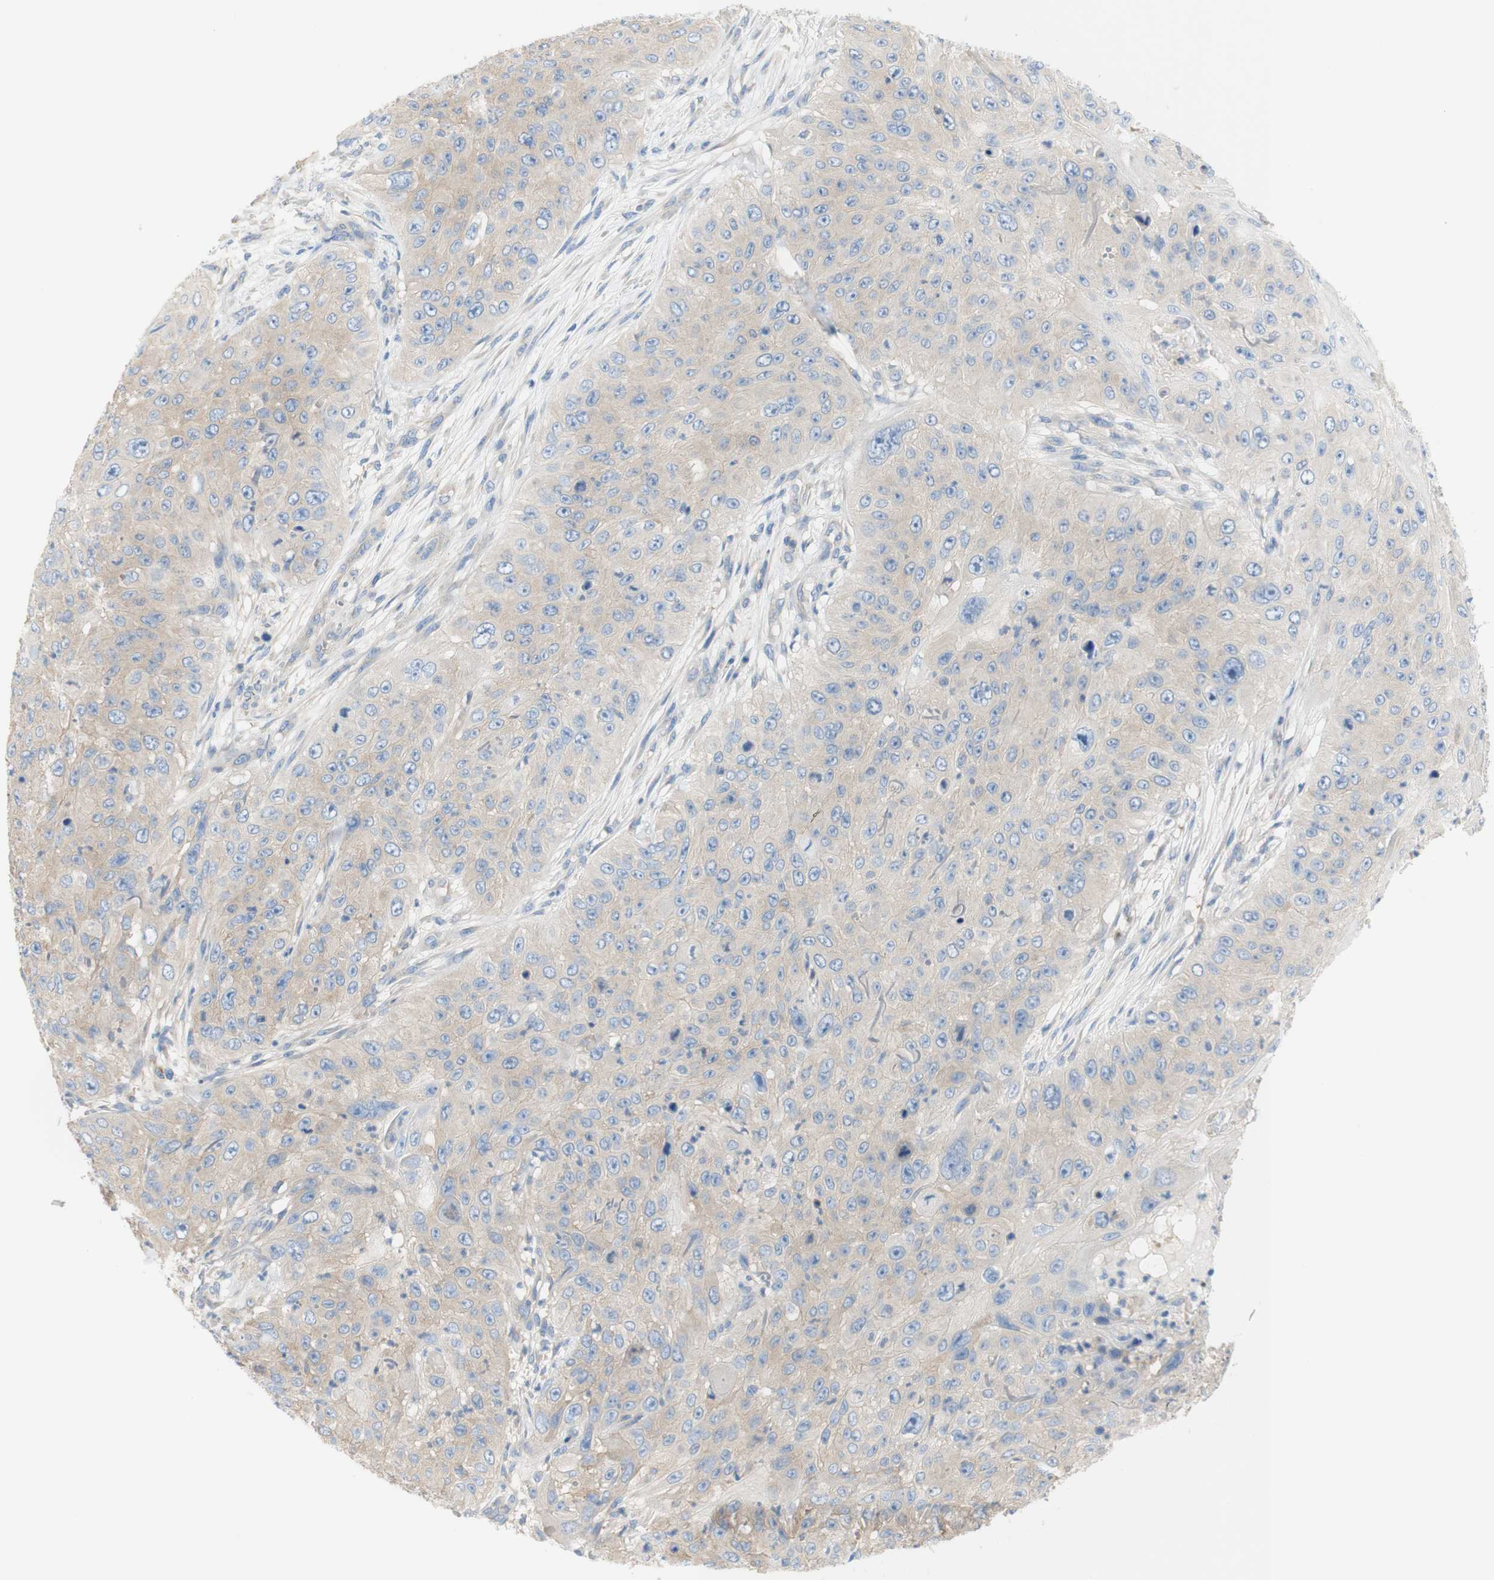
{"staining": {"intensity": "weak", "quantity": ">75%", "location": "cytoplasmic/membranous"}, "tissue": "skin cancer", "cell_type": "Tumor cells", "image_type": "cancer", "snomed": [{"axis": "morphology", "description": "Squamous cell carcinoma, NOS"}, {"axis": "topography", "description": "Skin"}], "caption": "Squamous cell carcinoma (skin) stained with immunohistochemistry (IHC) displays weak cytoplasmic/membranous staining in approximately >75% of tumor cells. Using DAB (3,3'-diaminobenzidine) (brown) and hematoxylin (blue) stains, captured at high magnification using brightfield microscopy.", "gene": "ATP2B1", "patient": {"sex": "female", "age": 80}}